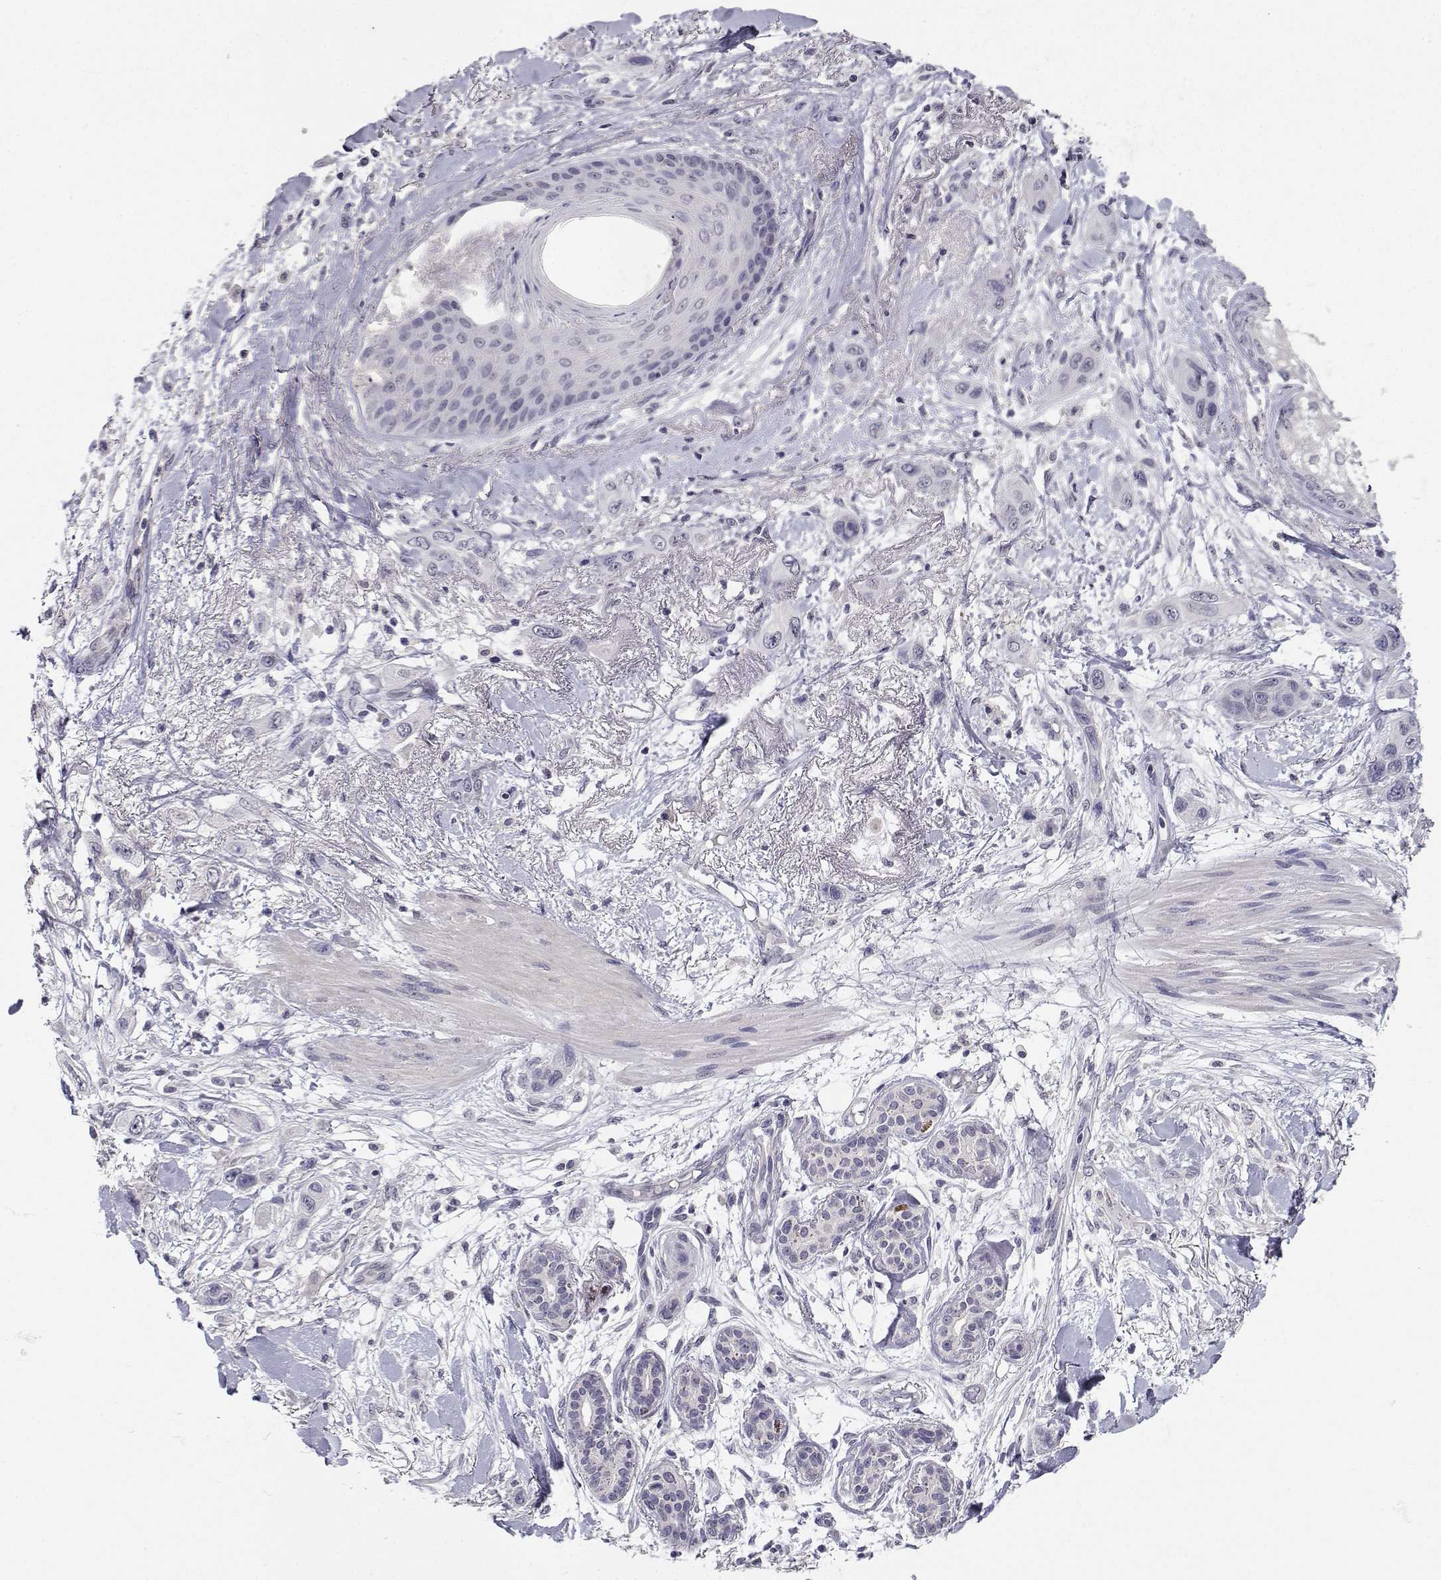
{"staining": {"intensity": "negative", "quantity": "none", "location": "none"}, "tissue": "skin cancer", "cell_type": "Tumor cells", "image_type": "cancer", "snomed": [{"axis": "morphology", "description": "Squamous cell carcinoma, NOS"}, {"axis": "topography", "description": "Skin"}], "caption": "An immunohistochemistry micrograph of squamous cell carcinoma (skin) is shown. There is no staining in tumor cells of squamous cell carcinoma (skin). (Stains: DAB (3,3'-diaminobenzidine) immunohistochemistry (IHC) with hematoxylin counter stain, Microscopy: brightfield microscopy at high magnification).", "gene": "SLC6A3", "patient": {"sex": "male", "age": 79}}